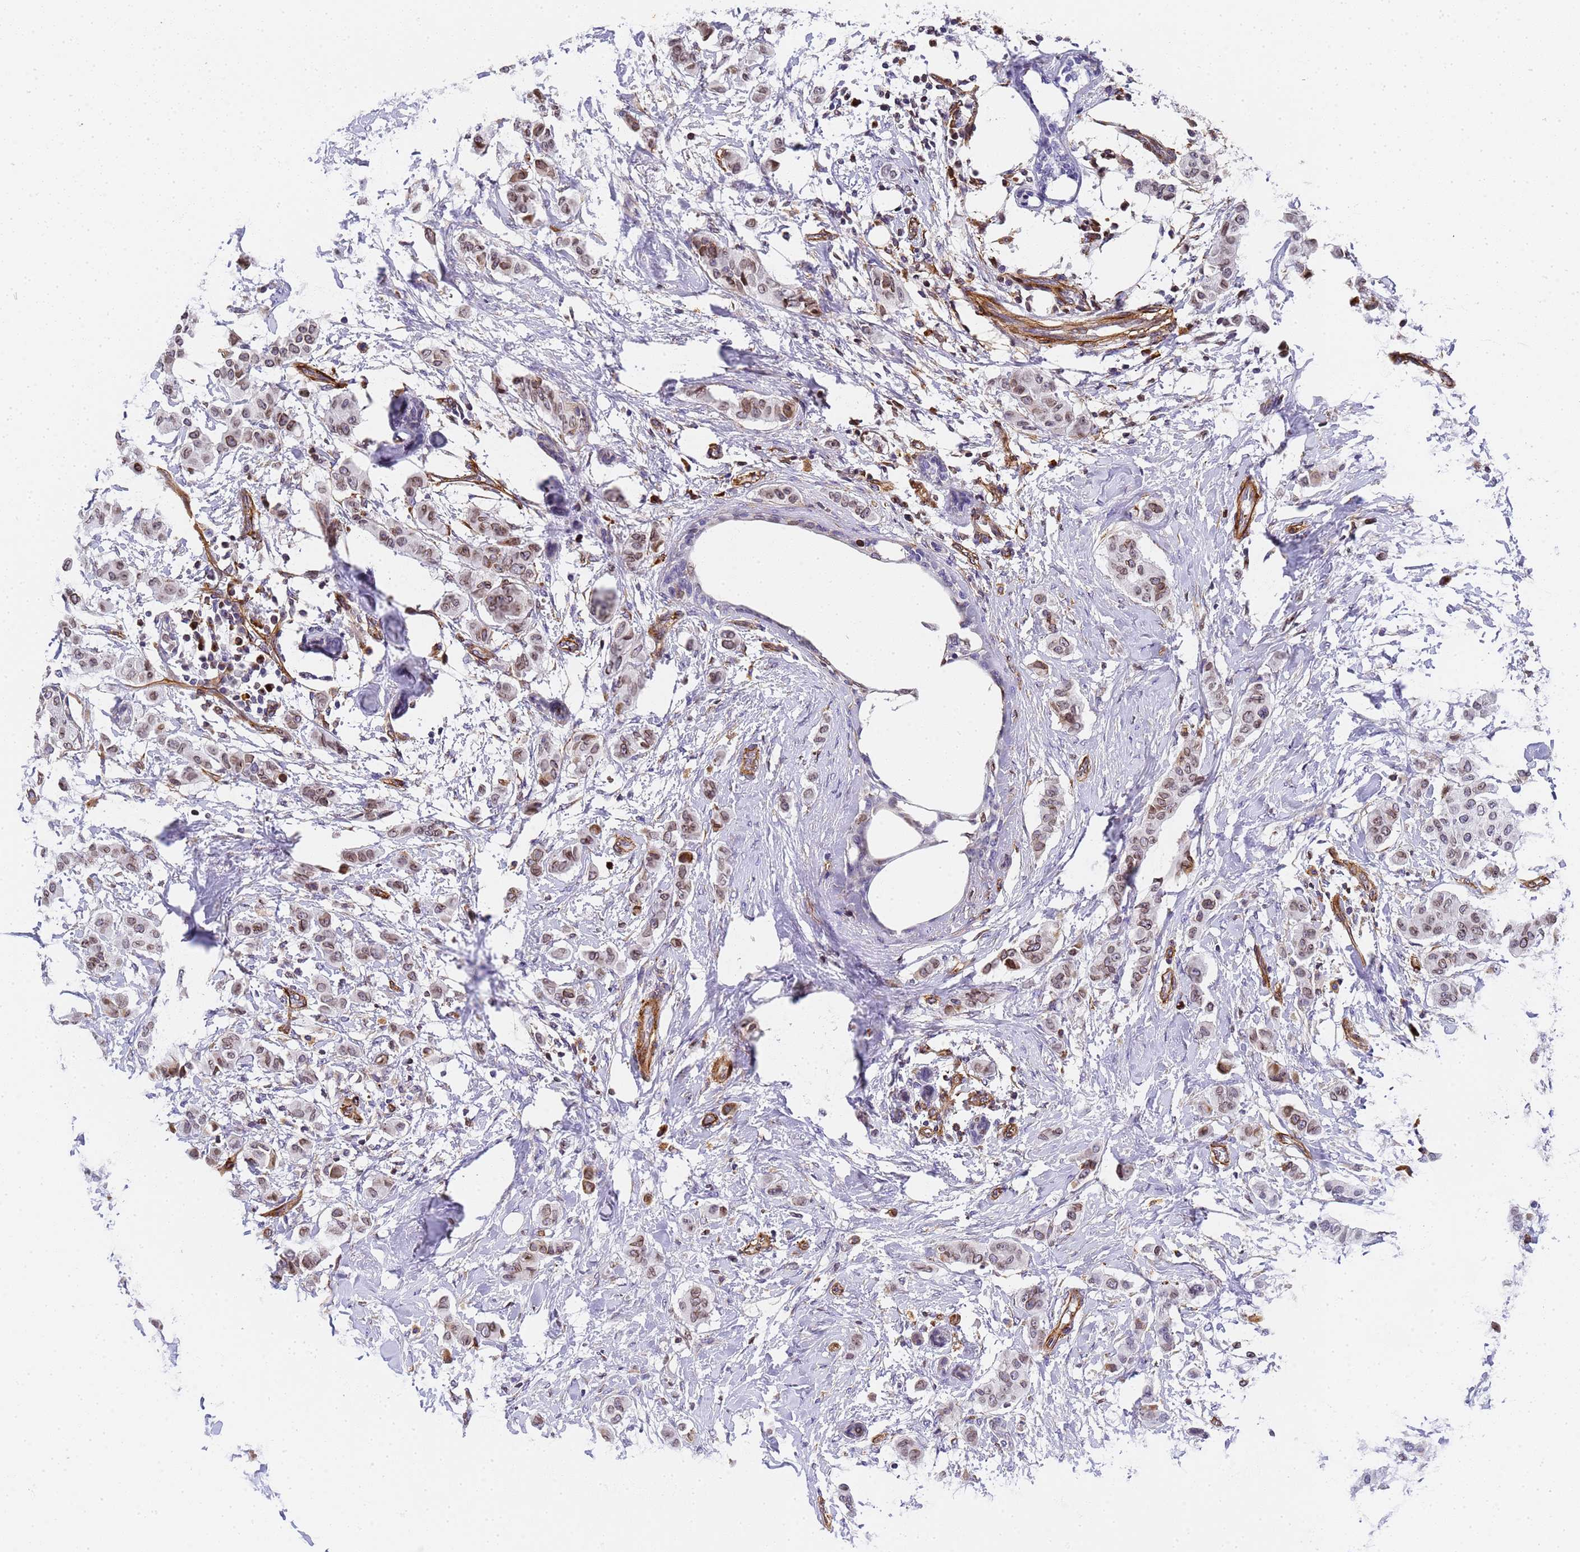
{"staining": {"intensity": "weak", "quantity": "25%-75%", "location": "nuclear"}, "tissue": "breast cancer", "cell_type": "Tumor cells", "image_type": "cancer", "snomed": [{"axis": "morphology", "description": "Duct carcinoma"}, {"axis": "topography", "description": "Breast"}], "caption": "Brown immunohistochemical staining in human breast invasive ductal carcinoma reveals weak nuclear expression in about 25%-75% of tumor cells.", "gene": "IGFBP7", "patient": {"sex": "female", "age": 40}}